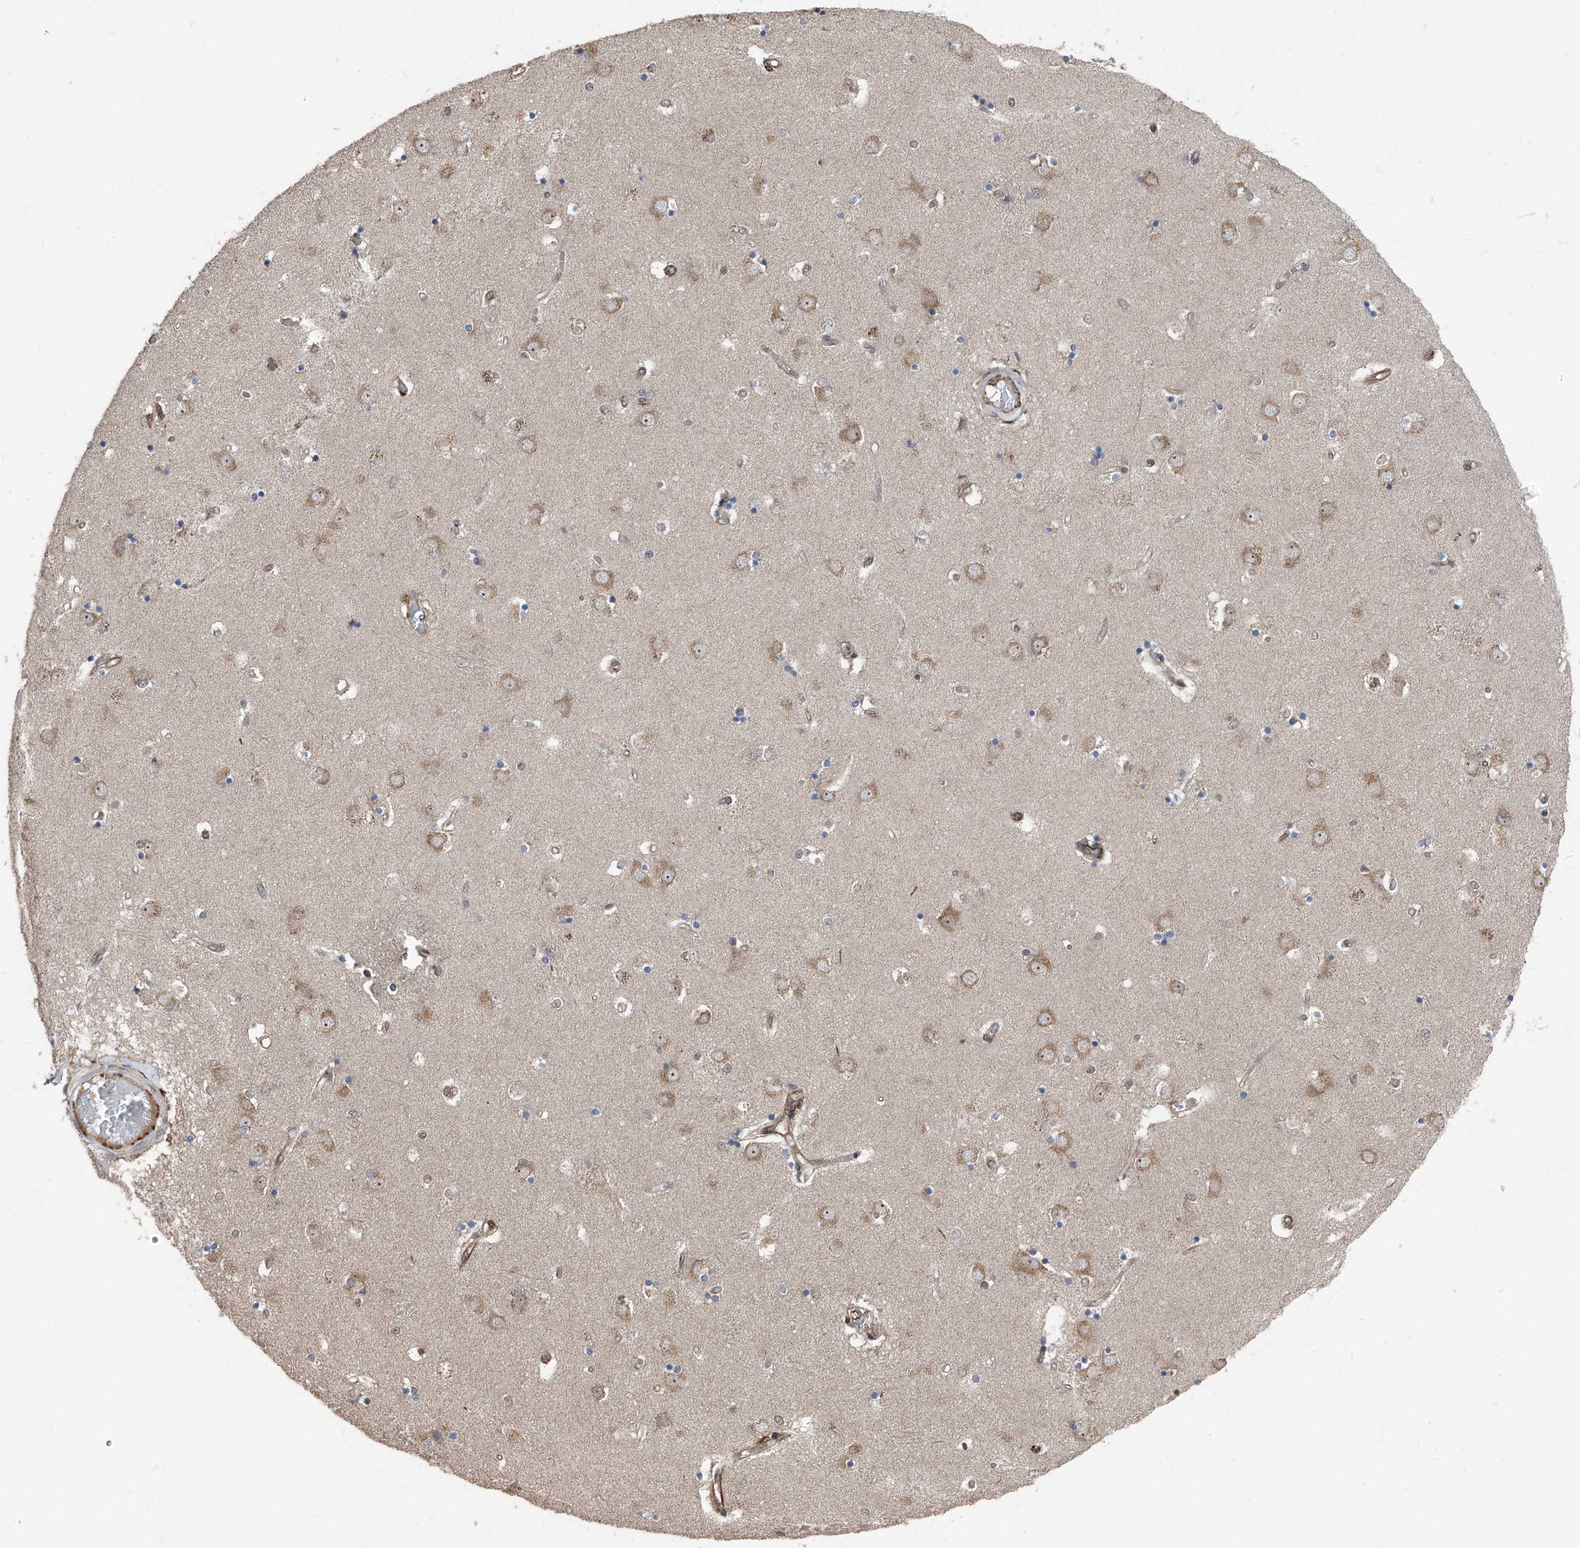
{"staining": {"intensity": "moderate", "quantity": "<25%", "location": "nuclear"}, "tissue": "caudate", "cell_type": "Glial cells", "image_type": "normal", "snomed": [{"axis": "morphology", "description": "Normal tissue, NOS"}, {"axis": "topography", "description": "Lateral ventricle wall"}], "caption": "An immunohistochemistry (IHC) image of unremarkable tissue is shown. Protein staining in brown labels moderate nuclear positivity in caudate within glial cells.", "gene": "FKBP5", "patient": {"sex": "male", "age": 45}}